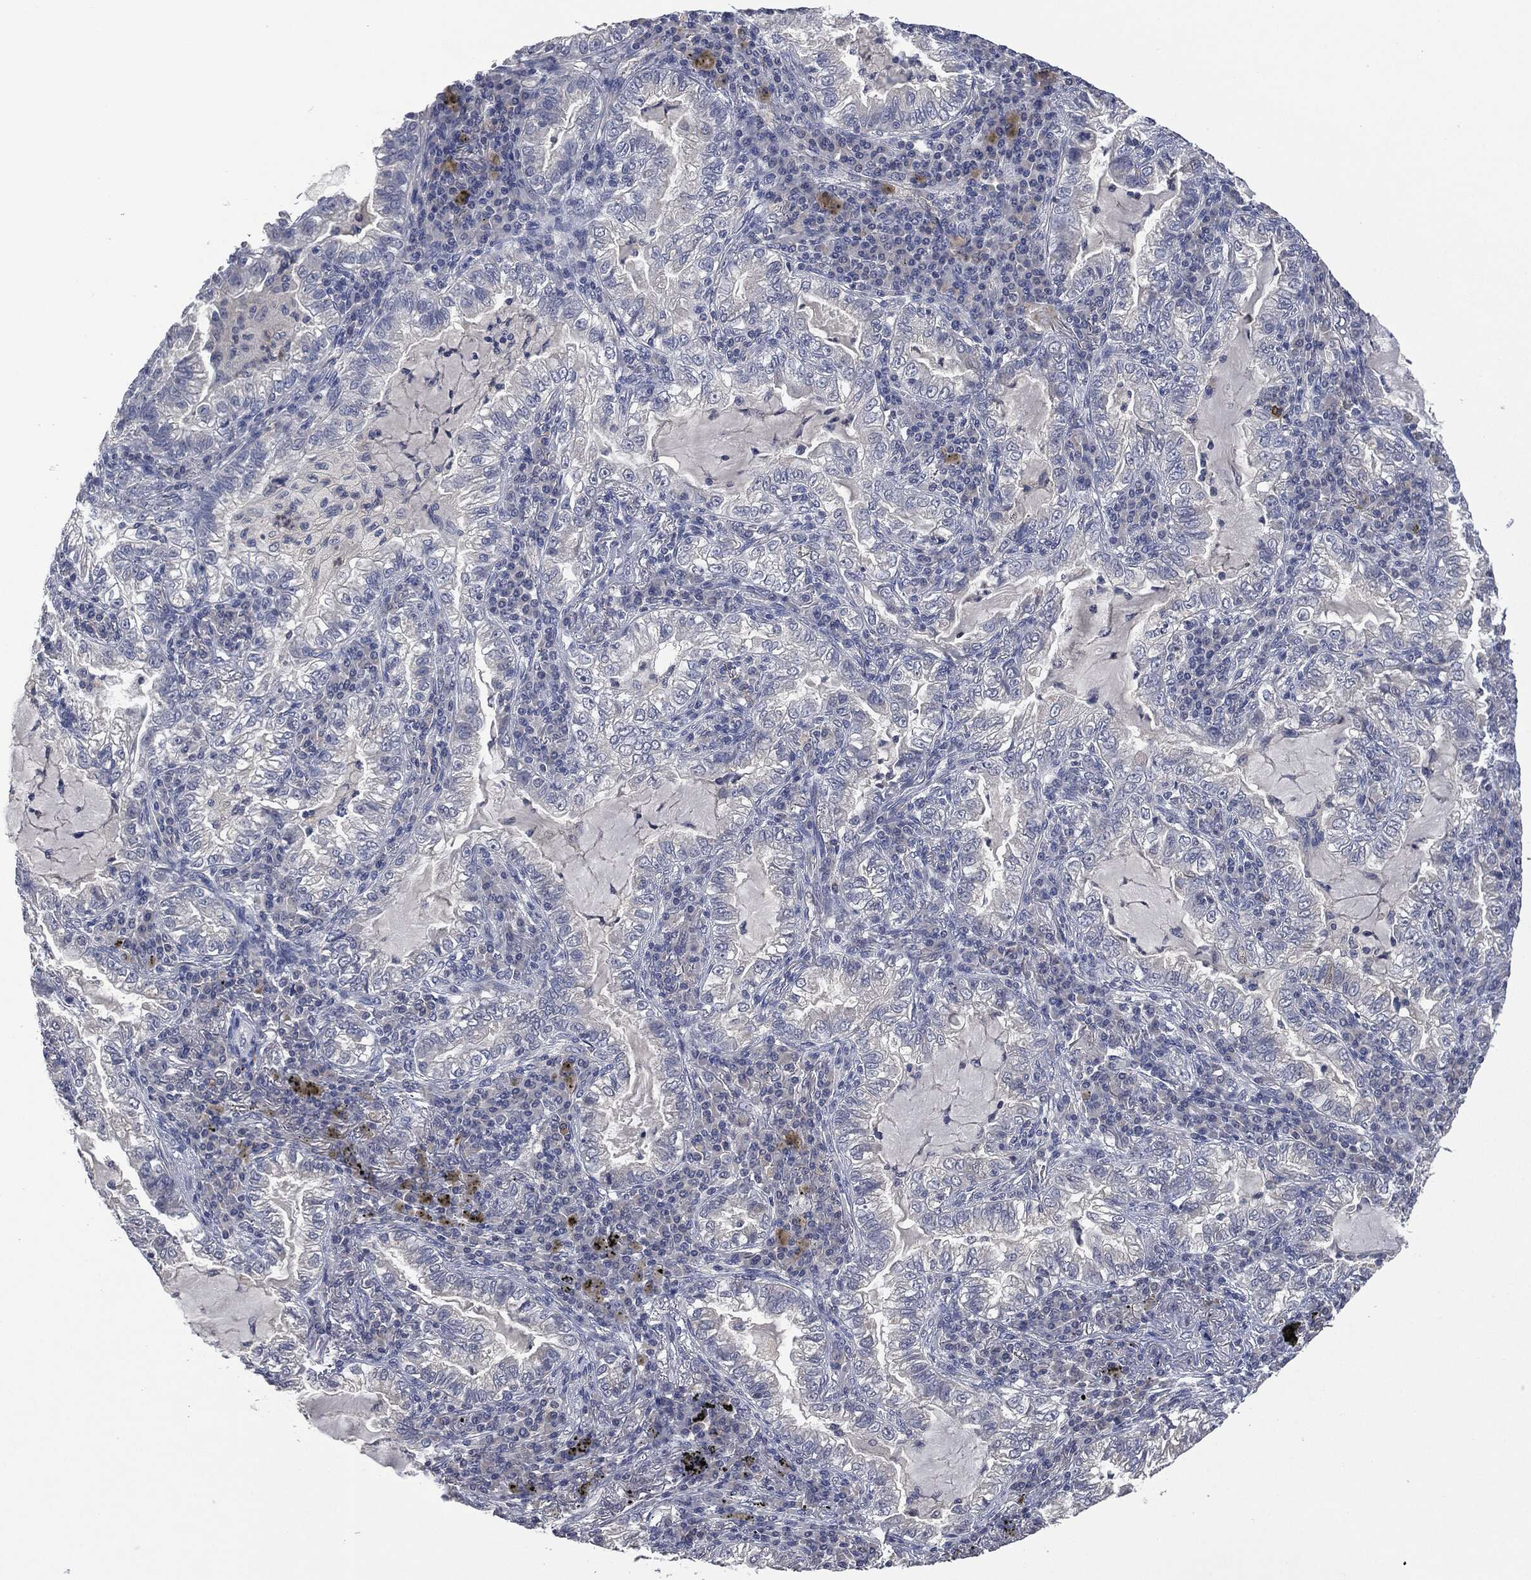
{"staining": {"intensity": "negative", "quantity": "none", "location": "none"}, "tissue": "lung cancer", "cell_type": "Tumor cells", "image_type": "cancer", "snomed": [{"axis": "morphology", "description": "Adenocarcinoma, NOS"}, {"axis": "topography", "description": "Lung"}], "caption": "Tumor cells are negative for brown protein staining in lung cancer (adenocarcinoma). (DAB immunohistochemistry with hematoxylin counter stain).", "gene": "IL1RN", "patient": {"sex": "female", "age": 73}}